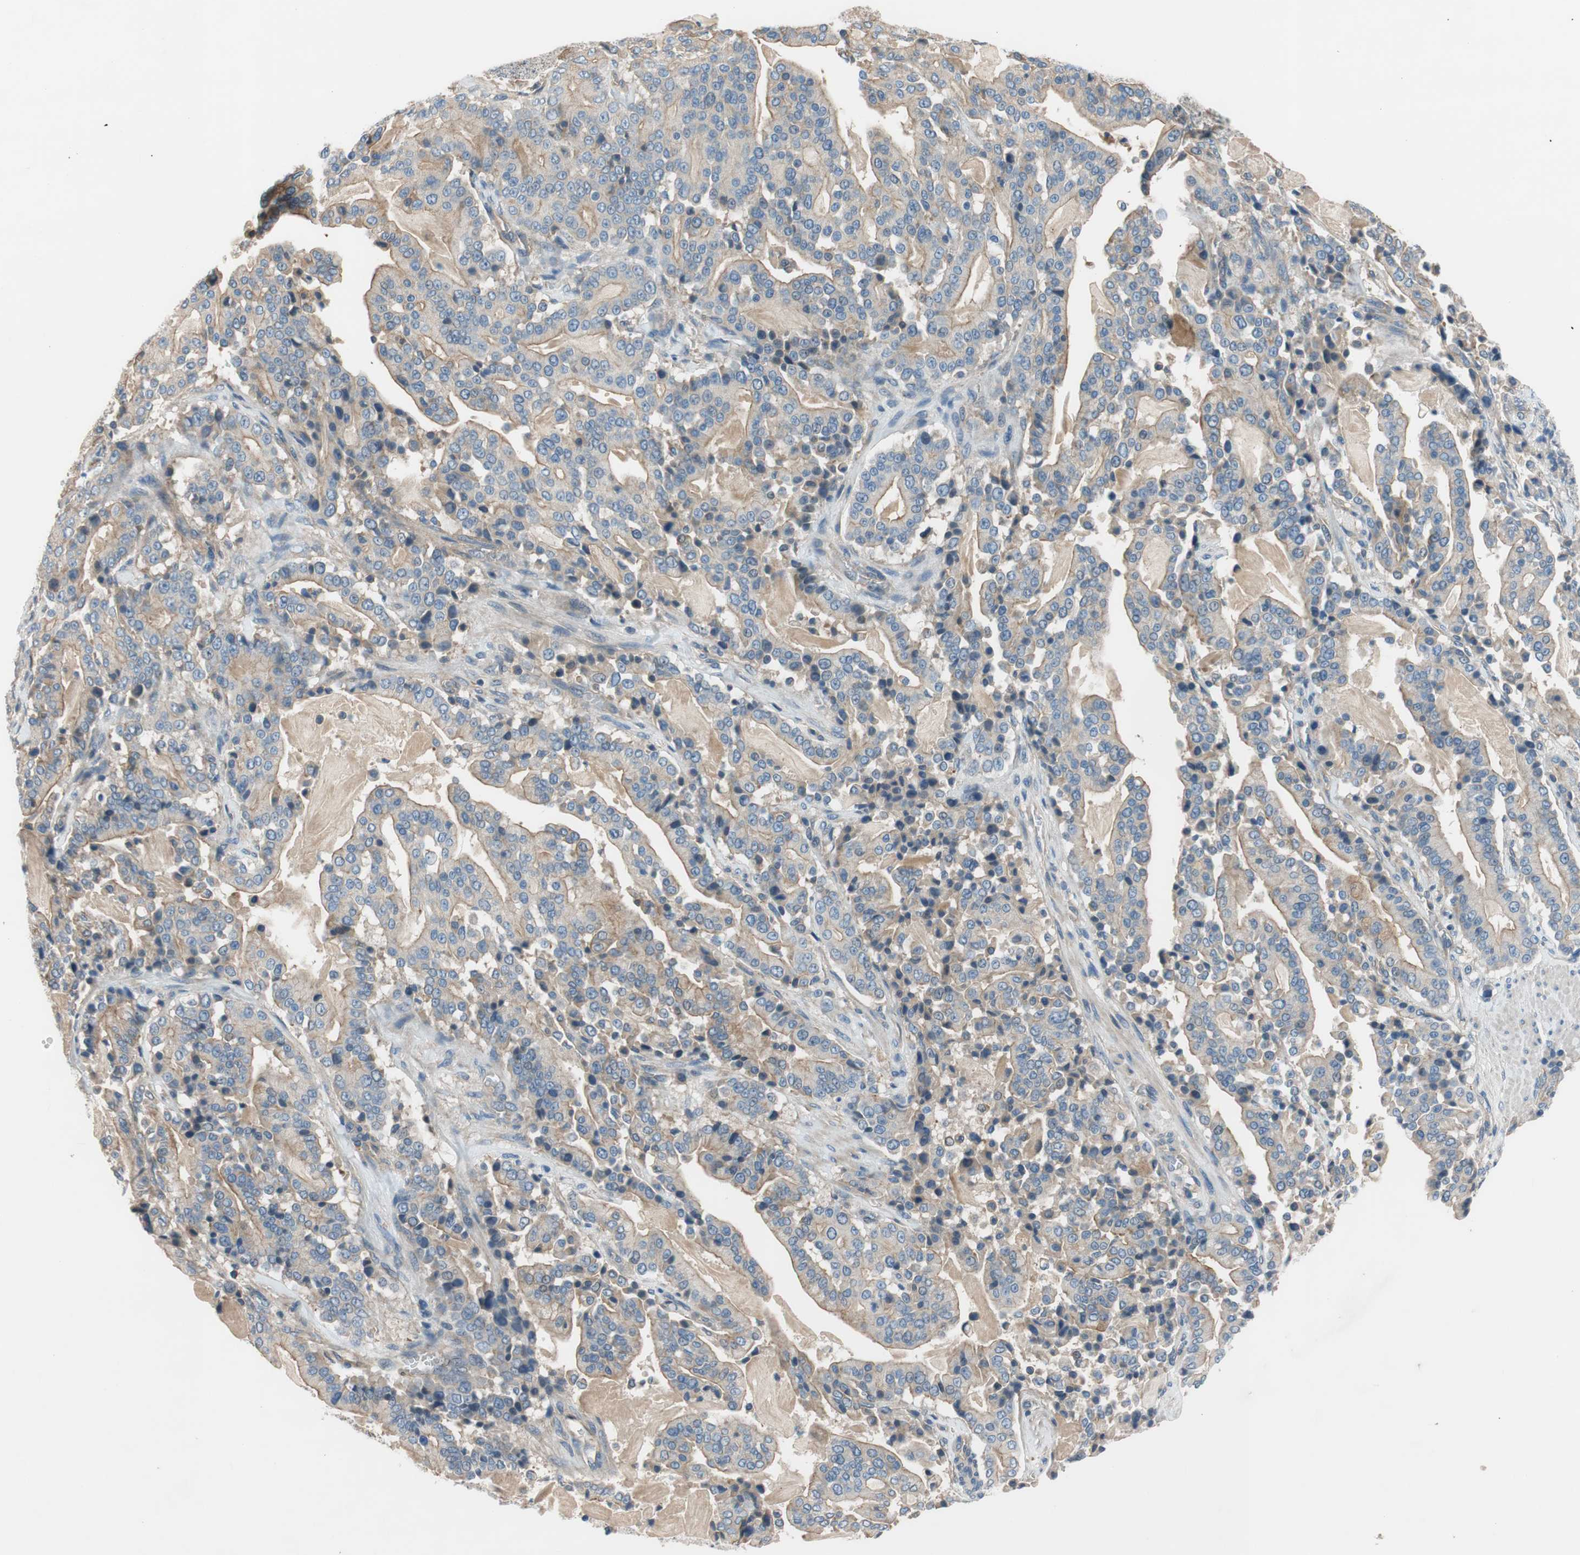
{"staining": {"intensity": "weak", "quantity": ">75%", "location": "cytoplasmic/membranous"}, "tissue": "pancreatic cancer", "cell_type": "Tumor cells", "image_type": "cancer", "snomed": [{"axis": "morphology", "description": "Adenocarcinoma, NOS"}, {"axis": "topography", "description": "Pancreas"}], "caption": "Pancreatic adenocarcinoma was stained to show a protein in brown. There is low levels of weak cytoplasmic/membranous staining in about >75% of tumor cells. (DAB IHC with brightfield microscopy, high magnification).", "gene": "CALML3", "patient": {"sex": "male", "age": 63}}